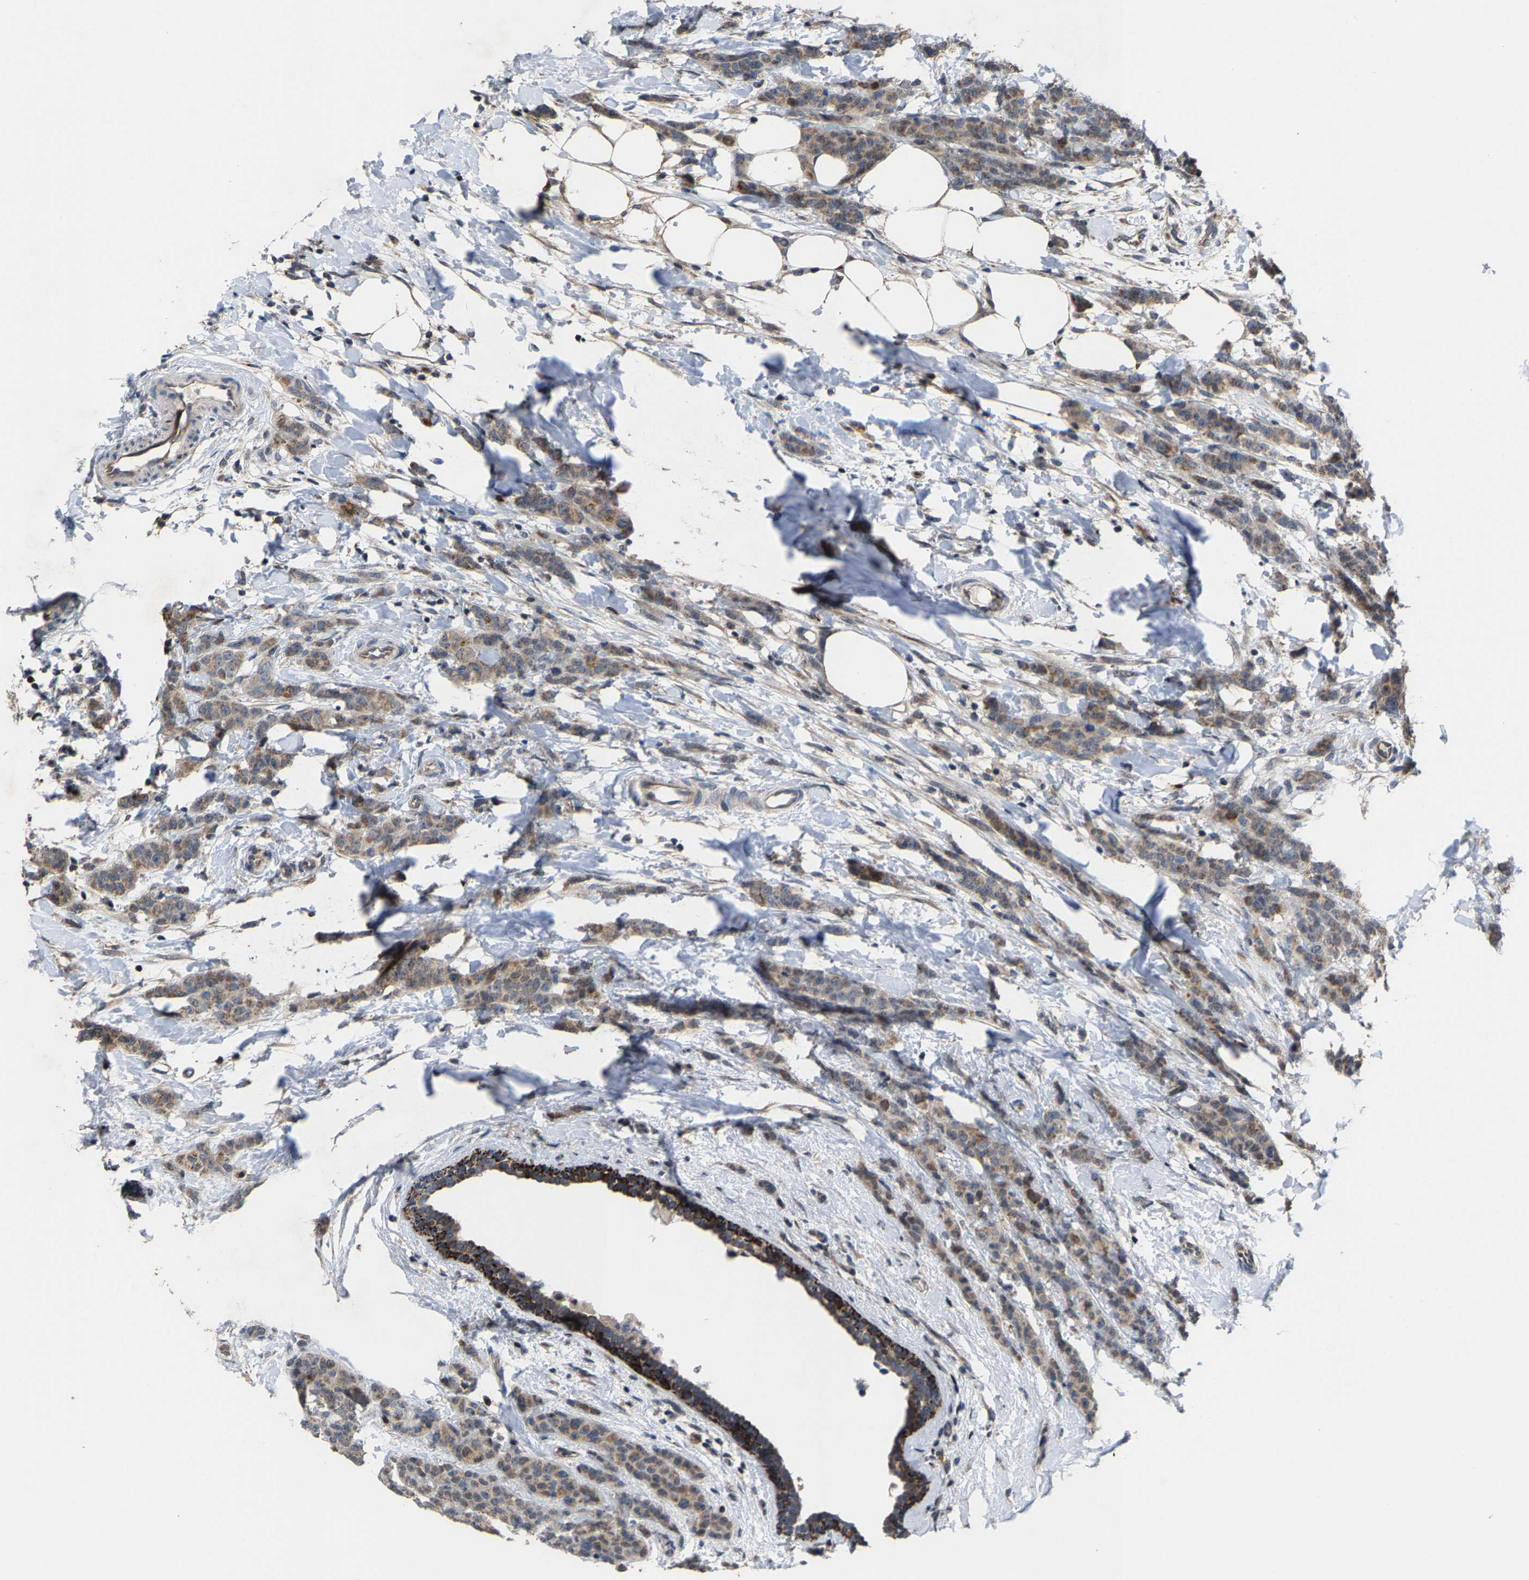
{"staining": {"intensity": "weak", "quantity": ">75%", "location": "cytoplasmic/membranous"}, "tissue": "breast cancer", "cell_type": "Tumor cells", "image_type": "cancer", "snomed": [{"axis": "morphology", "description": "Normal tissue, NOS"}, {"axis": "morphology", "description": "Duct carcinoma"}, {"axis": "topography", "description": "Breast"}], "caption": "IHC (DAB (3,3'-diaminobenzidine)) staining of human infiltrating ductal carcinoma (breast) exhibits weak cytoplasmic/membranous protein positivity in about >75% of tumor cells. (DAB (3,3'-diaminobenzidine) IHC with brightfield microscopy, high magnification).", "gene": "TDRKH", "patient": {"sex": "female", "age": 40}}